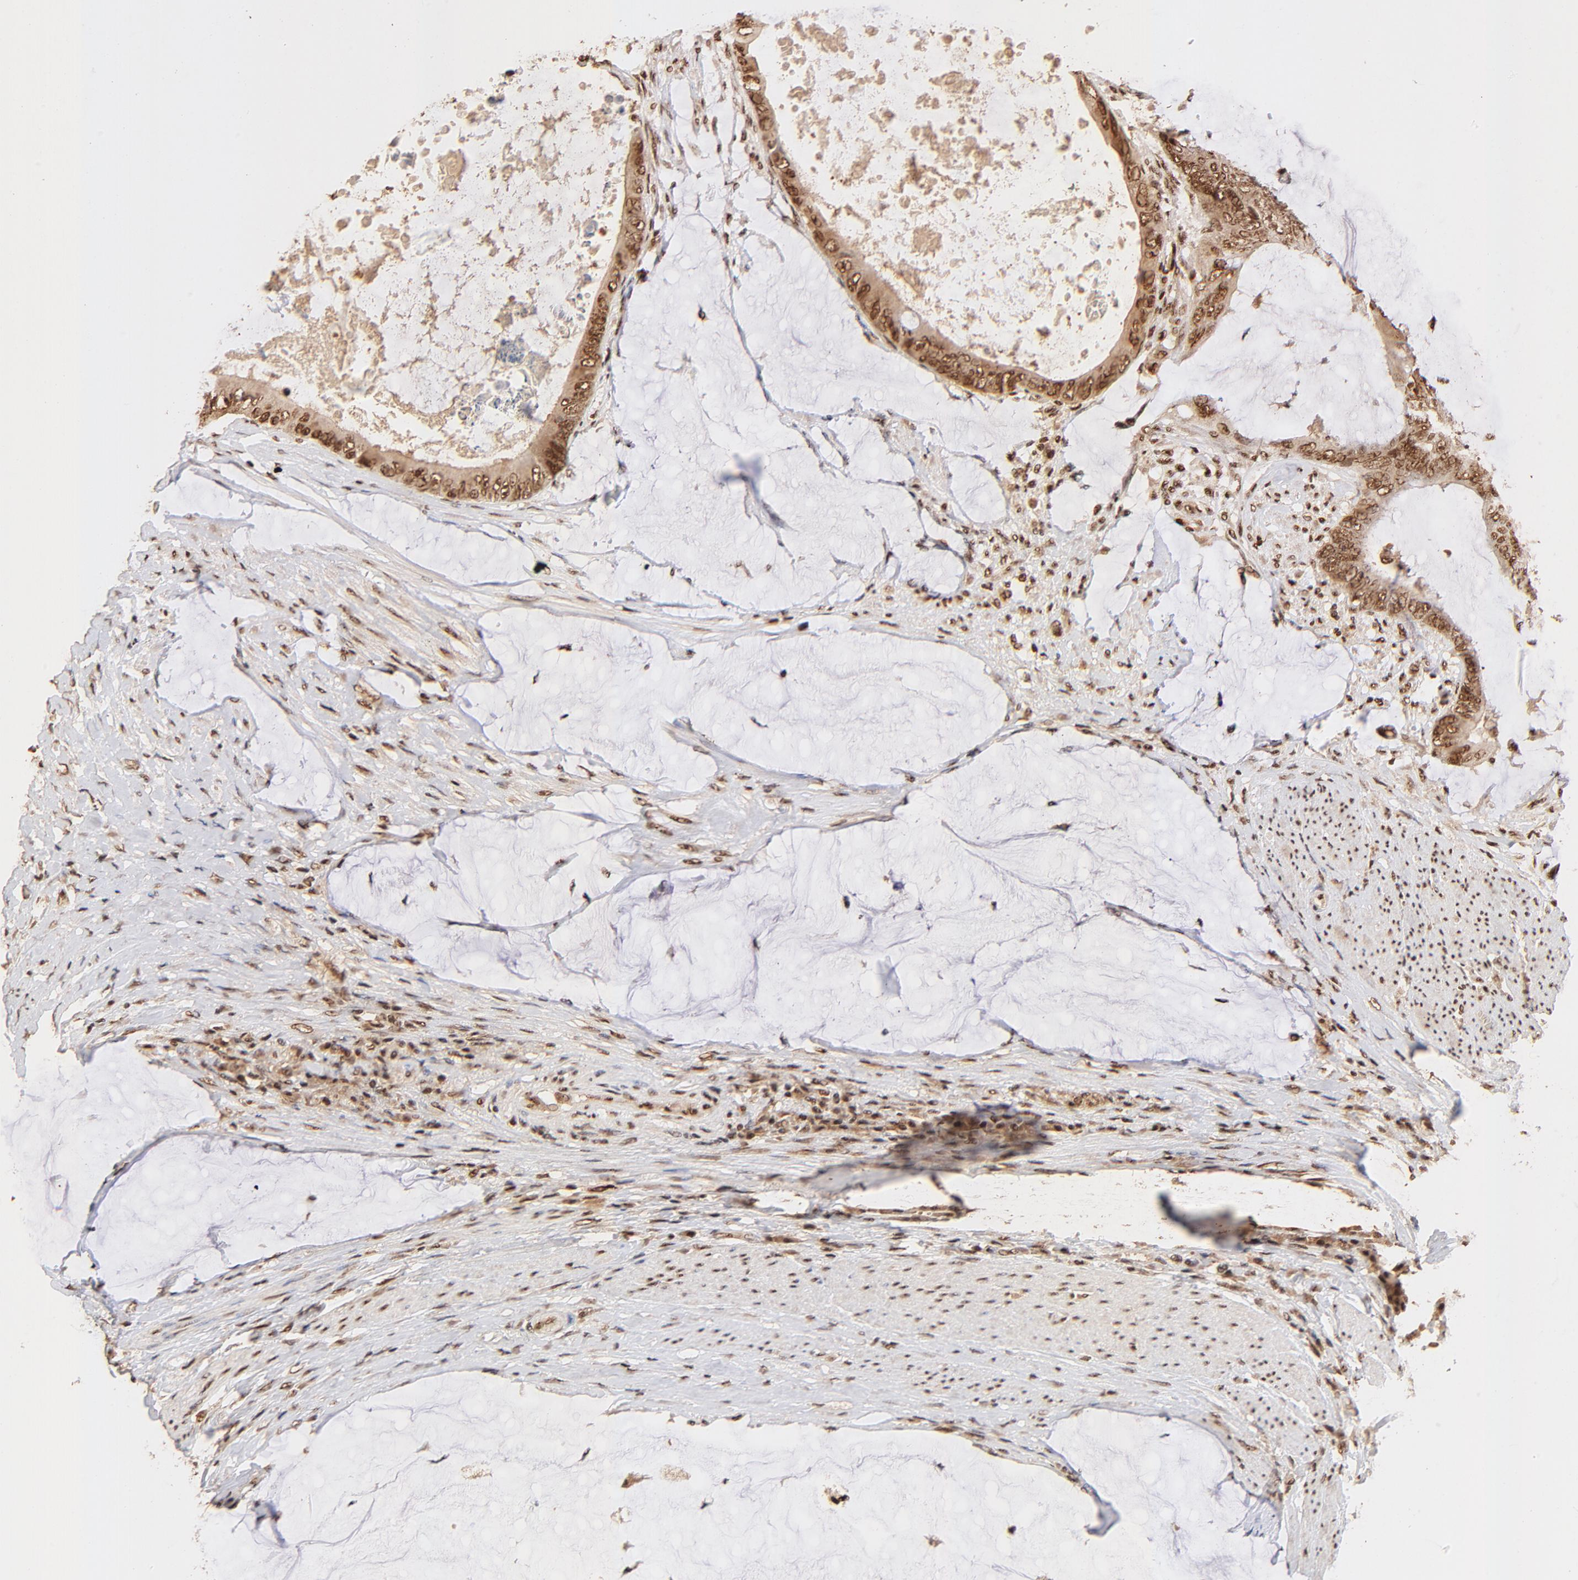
{"staining": {"intensity": "strong", "quantity": ">75%", "location": "cytoplasmic/membranous,nuclear"}, "tissue": "colorectal cancer", "cell_type": "Tumor cells", "image_type": "cancer", "snomed": [{"axis": "morphology", "description": "Normal tissue, NOS"}, {"axis": "morphology", "description": "Adenocarcinoma, NOS"}, {"axis": "topography", "description": "Rectum"}, {"axis": "topography", "description": "Peripheral nerve tissue"}], "caption": "IHC of human colorectal adenocarcinoma demonstrates high levels of strong cytoplasmic/membranous and nuclear positivity in about >75% of tumor cells. IHC stains the protein of interest in brown and the nuclei are stained blue.", "gene": "MED12", "patient": {"sex": "female", "age": 77}}